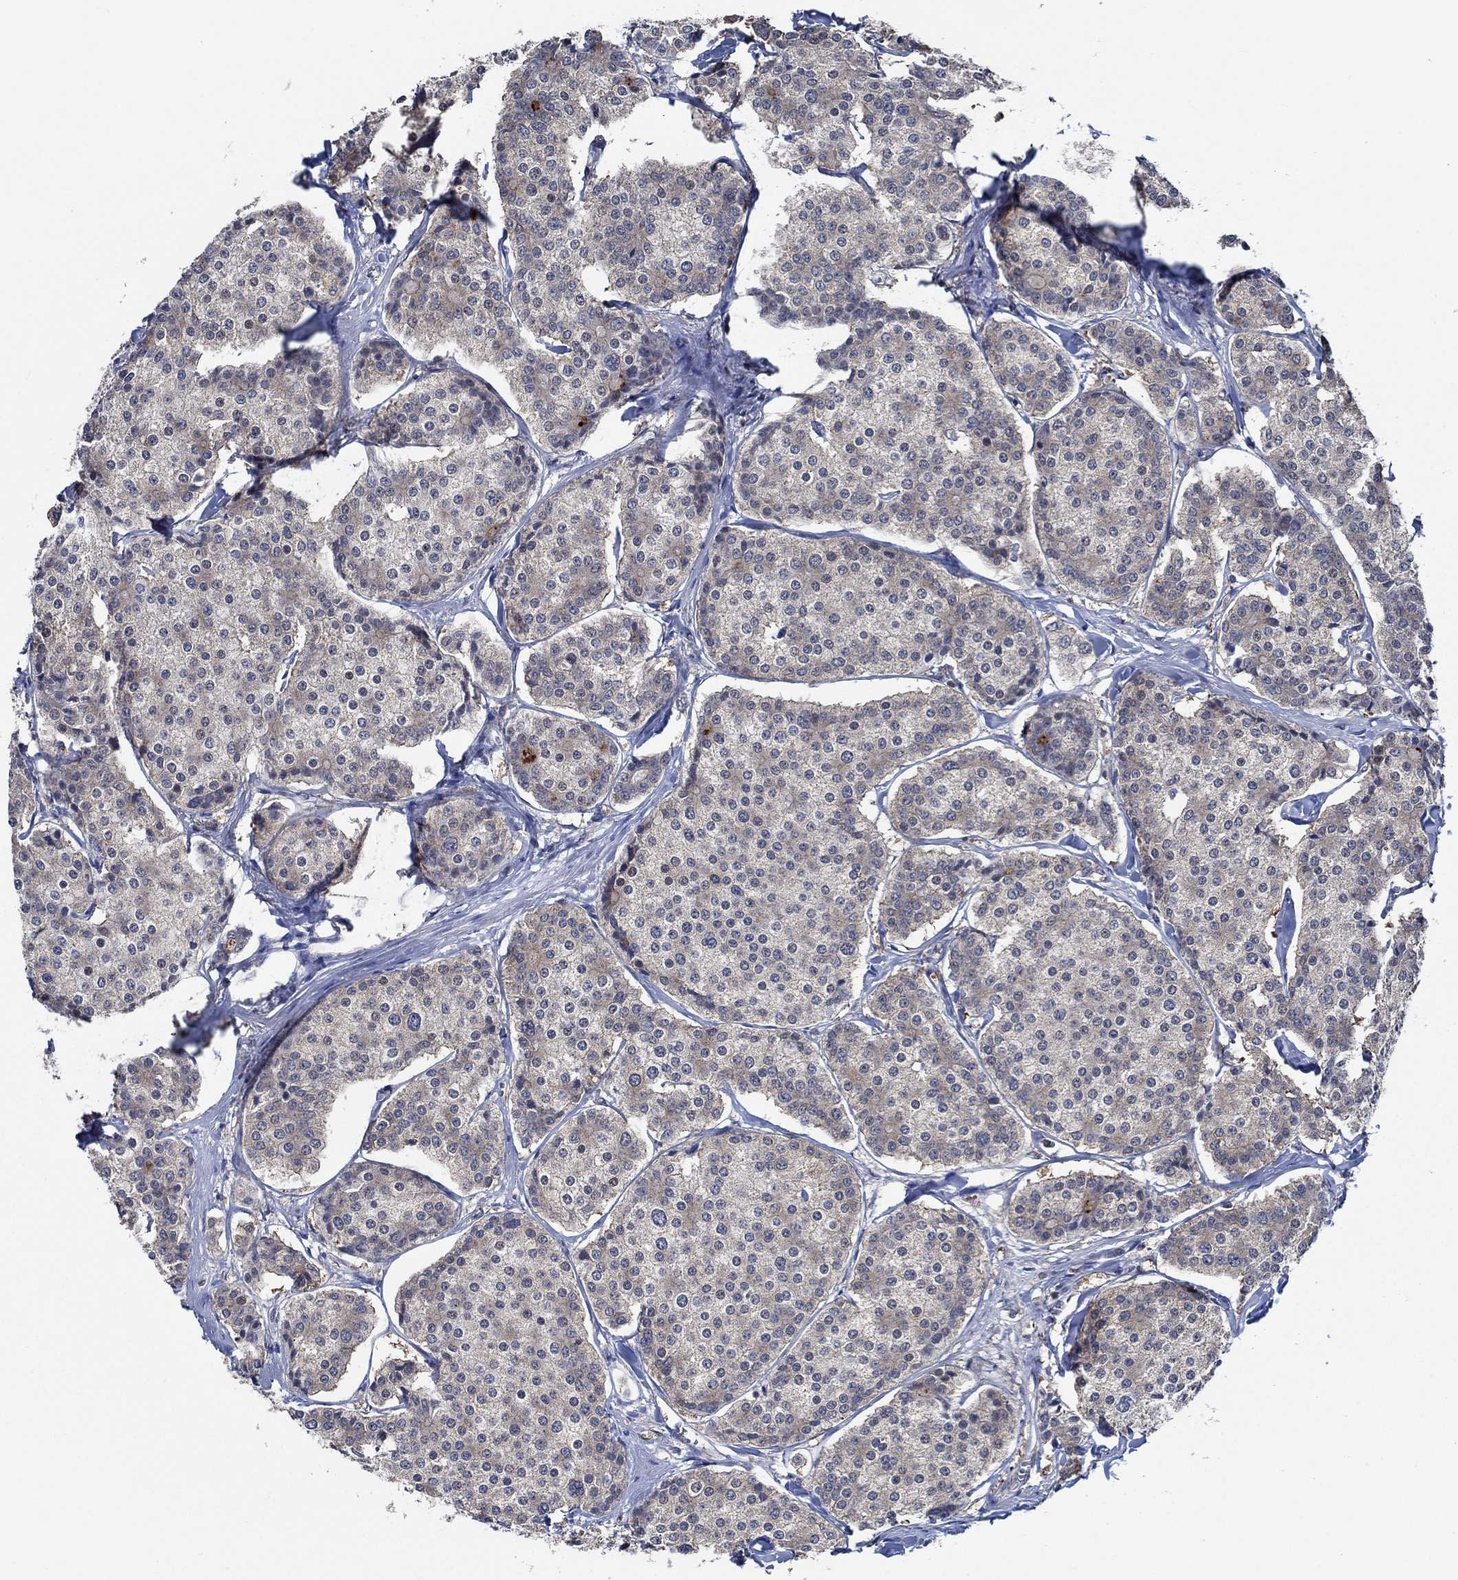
{"staining": {"intensity": "negative", "quantity": "none", "location": "none"}, "tissue": "carcinoid", "cell_type": "Tumor cells", "image_type": "cancer", "snomed": [{"axis": "morphology", "description": "Carcinoid, malignant, NOS"}, {"axis": "topography", "description": "Small intestine"}], "caption": "DAB (3,3'-diaminobenzidine) immunohistochemical staining of carcinoid reveals no significant staining in tumor cells.", "gene": "DACT1", "patient": {"sex": "female", "age": 65}}